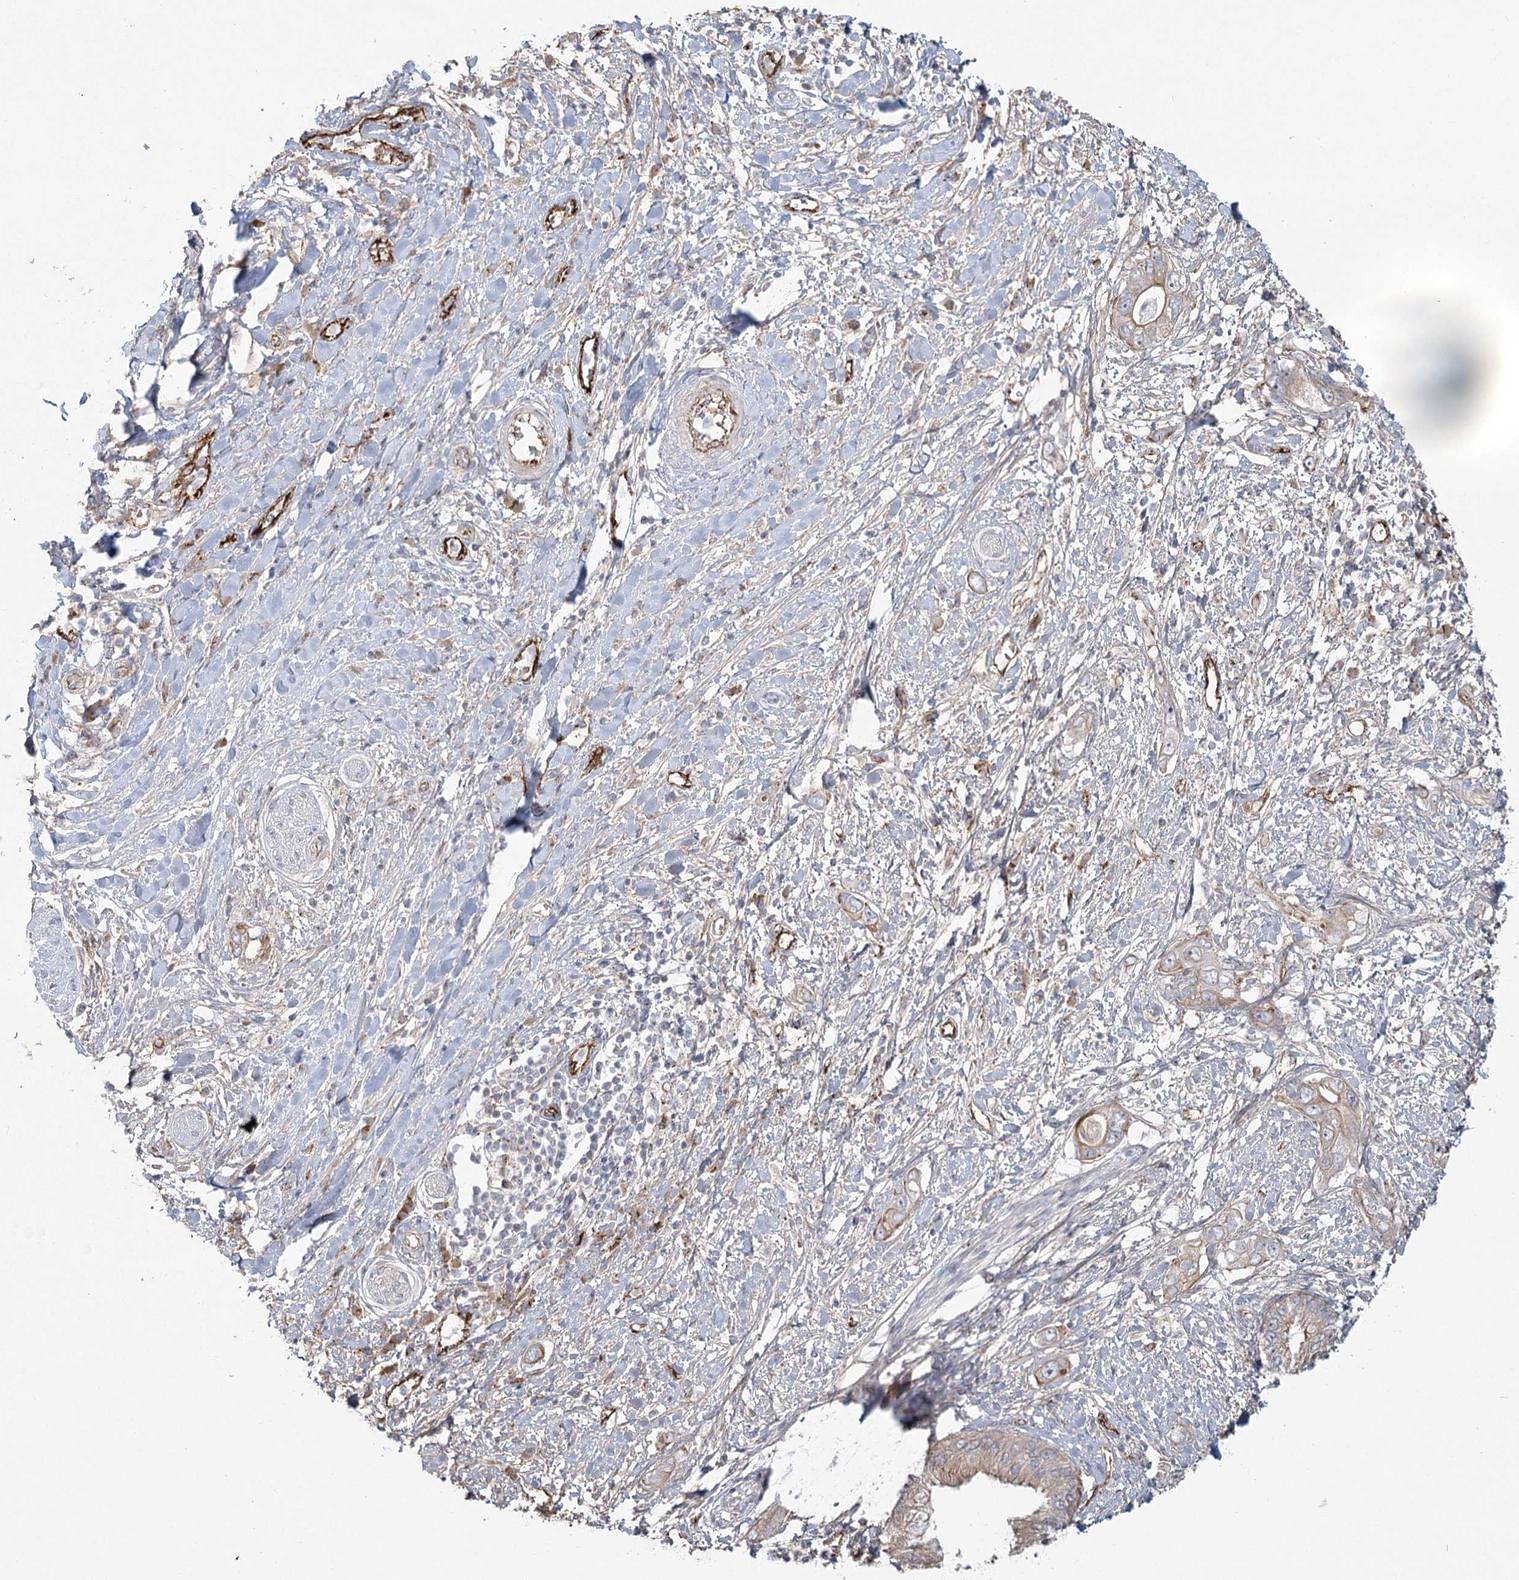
{"staining": {"intensity": "moderate", "quantity": "<25%", "location": "cytoplasmic/membranous"}, "tissue": "pancreatic cancer", "cell_type": "Tumor cells", "image_type": "cancer", "snomed": [{"axis": "morphology", "description": "Inflammation, NOS"}, {"axis": "morphology", "description": "Adenocarcinoma, NOS"}, {"axis": "topography", "description": "Pancreas"}], "caption": "There is low levels of moderate cytoplasmic/membranous expression in tumor cells of pancreatic cancer (adenocarcinoma), as demonstrated by immunohistochemical staining (brown color).", "gene": "KBTBD4", "patient": {"sex": "female", "age": 56}}